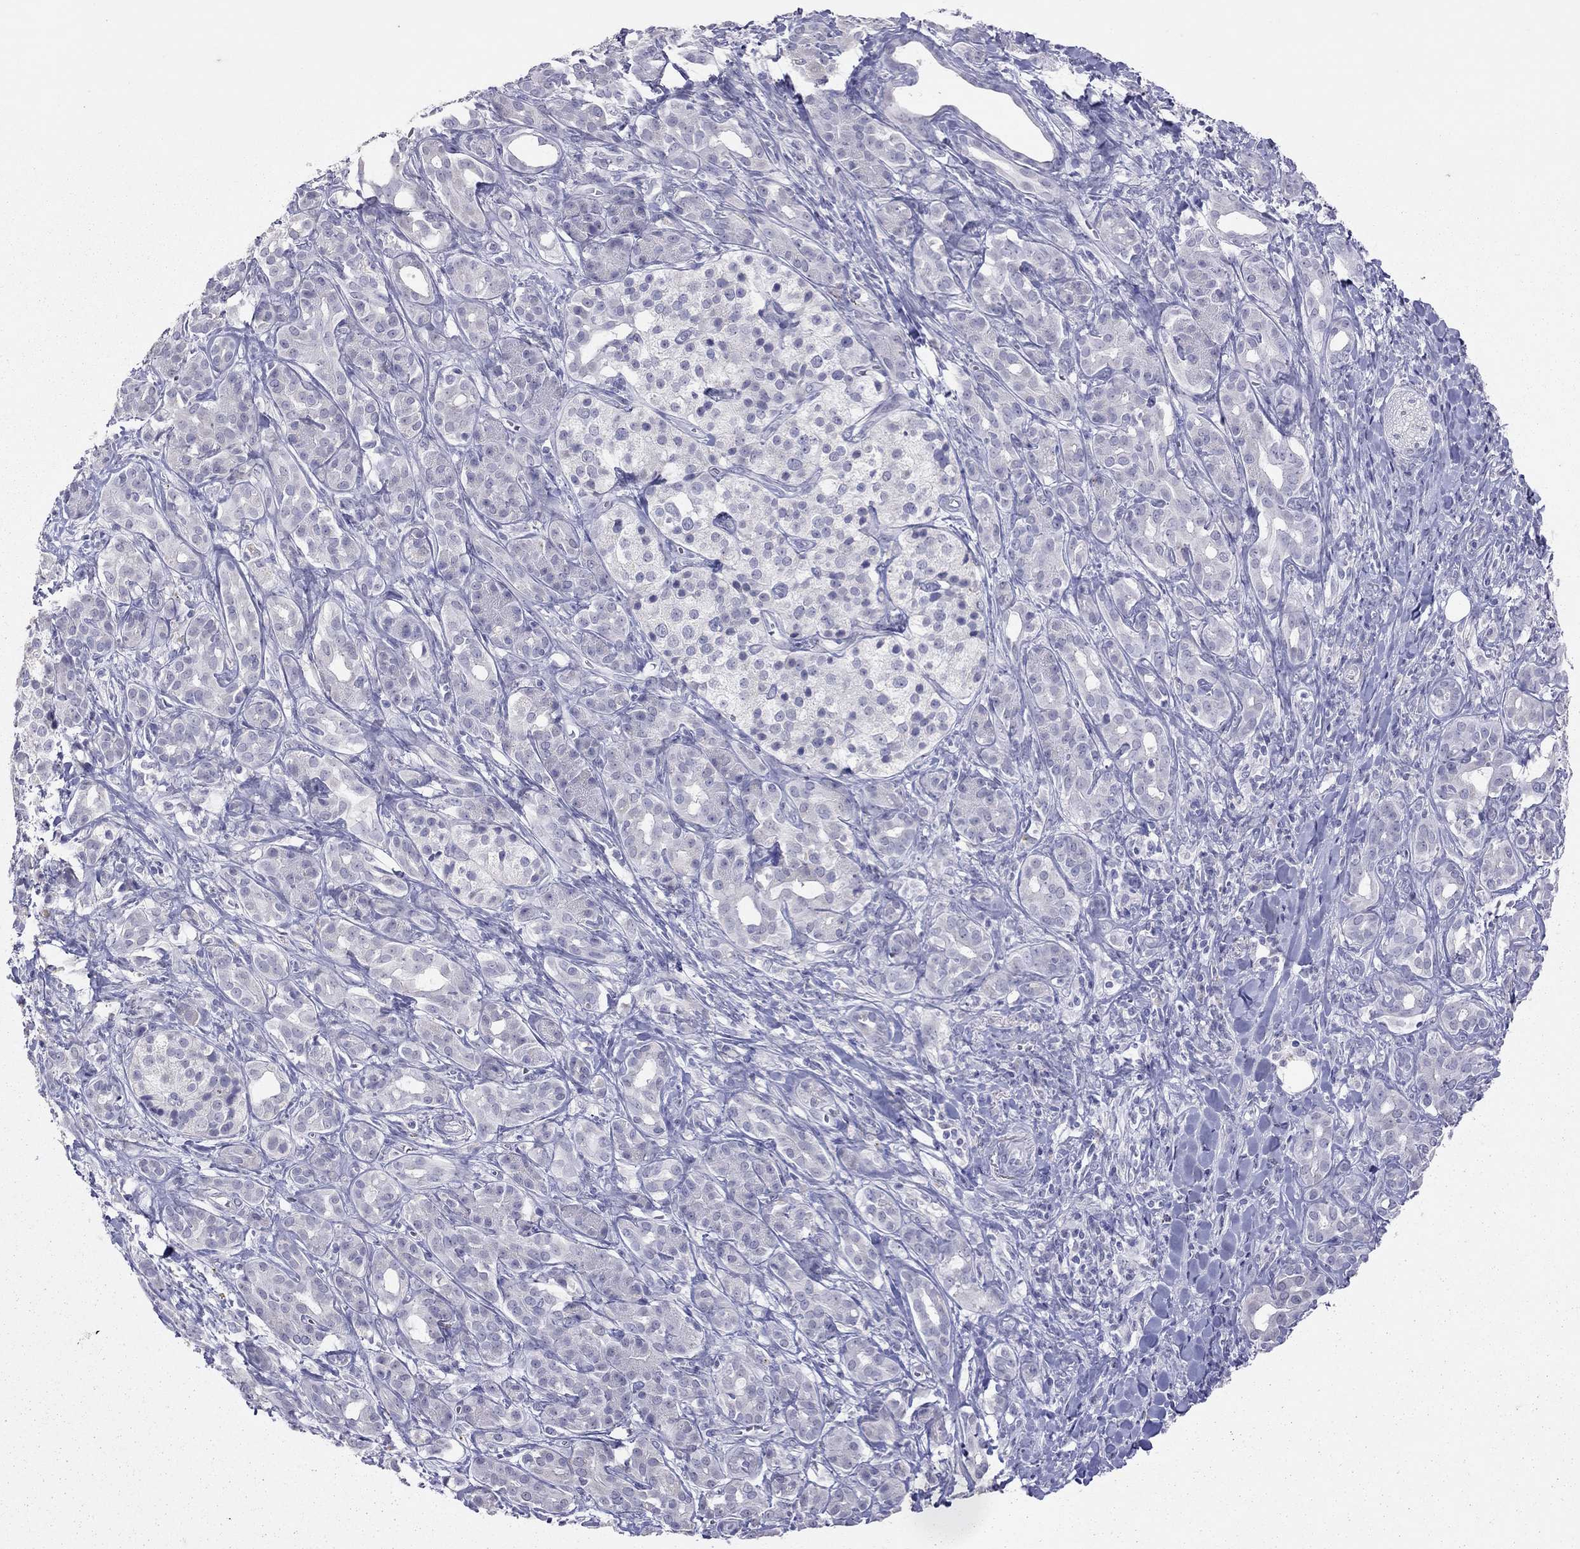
{"staining": {"intensity": "negative", "quantity": "none", "location": "none"}, "tissue": "pancreatic cancer", "cell_type": "Tumor cells", "image_type": "cancer", "snomed": [{"axis": "morphology", "description": "Adenocarcinoma, NOS"}, {"axis": "topography", "description": "Pancreas"}], "caption": "Protein analysis of pancreatic adenocarcinoma shows no significant positivity in tumor cells.", "gene": "SLAMF1", "patient": {"sex": "male", "age": 61}}